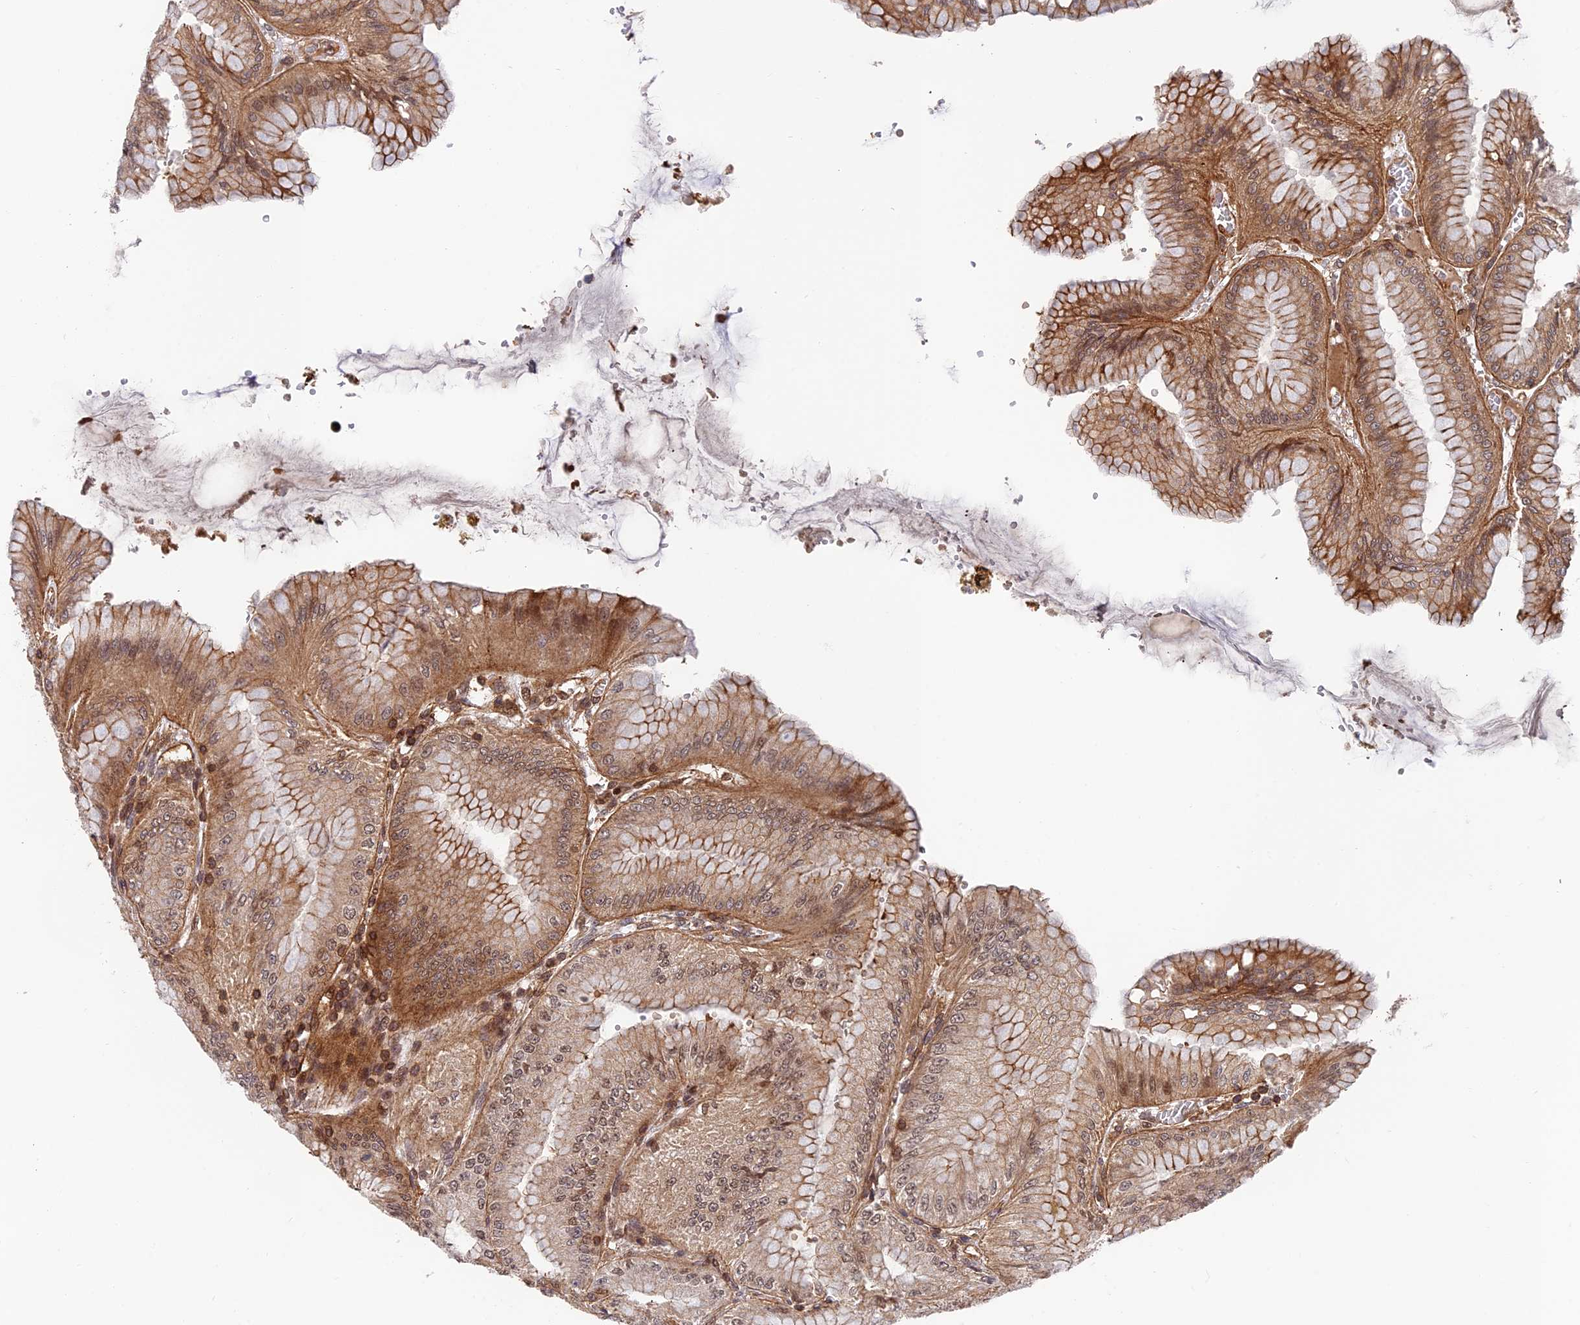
{"staining": {"intensity": "moderate", "quantity": ">75%", "location": "cytoplasmic/membranous,nuclear"}, "tissue": "stomach", "cell_type": "Glandular cells", "image_type": "normal", "snomed": [{"axis": "morphology", "description": "Normal tissue, NOS"}, {"axis": "topography", "description": "Stomach, lower"}], "caption": "Immunohistochemistry of benign stomach reveals medium levels of moderate cytoplasmic/membranous,nuclear expression in approximately >75% of glandular cells.", "gene": "OSBPL1A", "patient": {"sex": "male", "age": 71}}